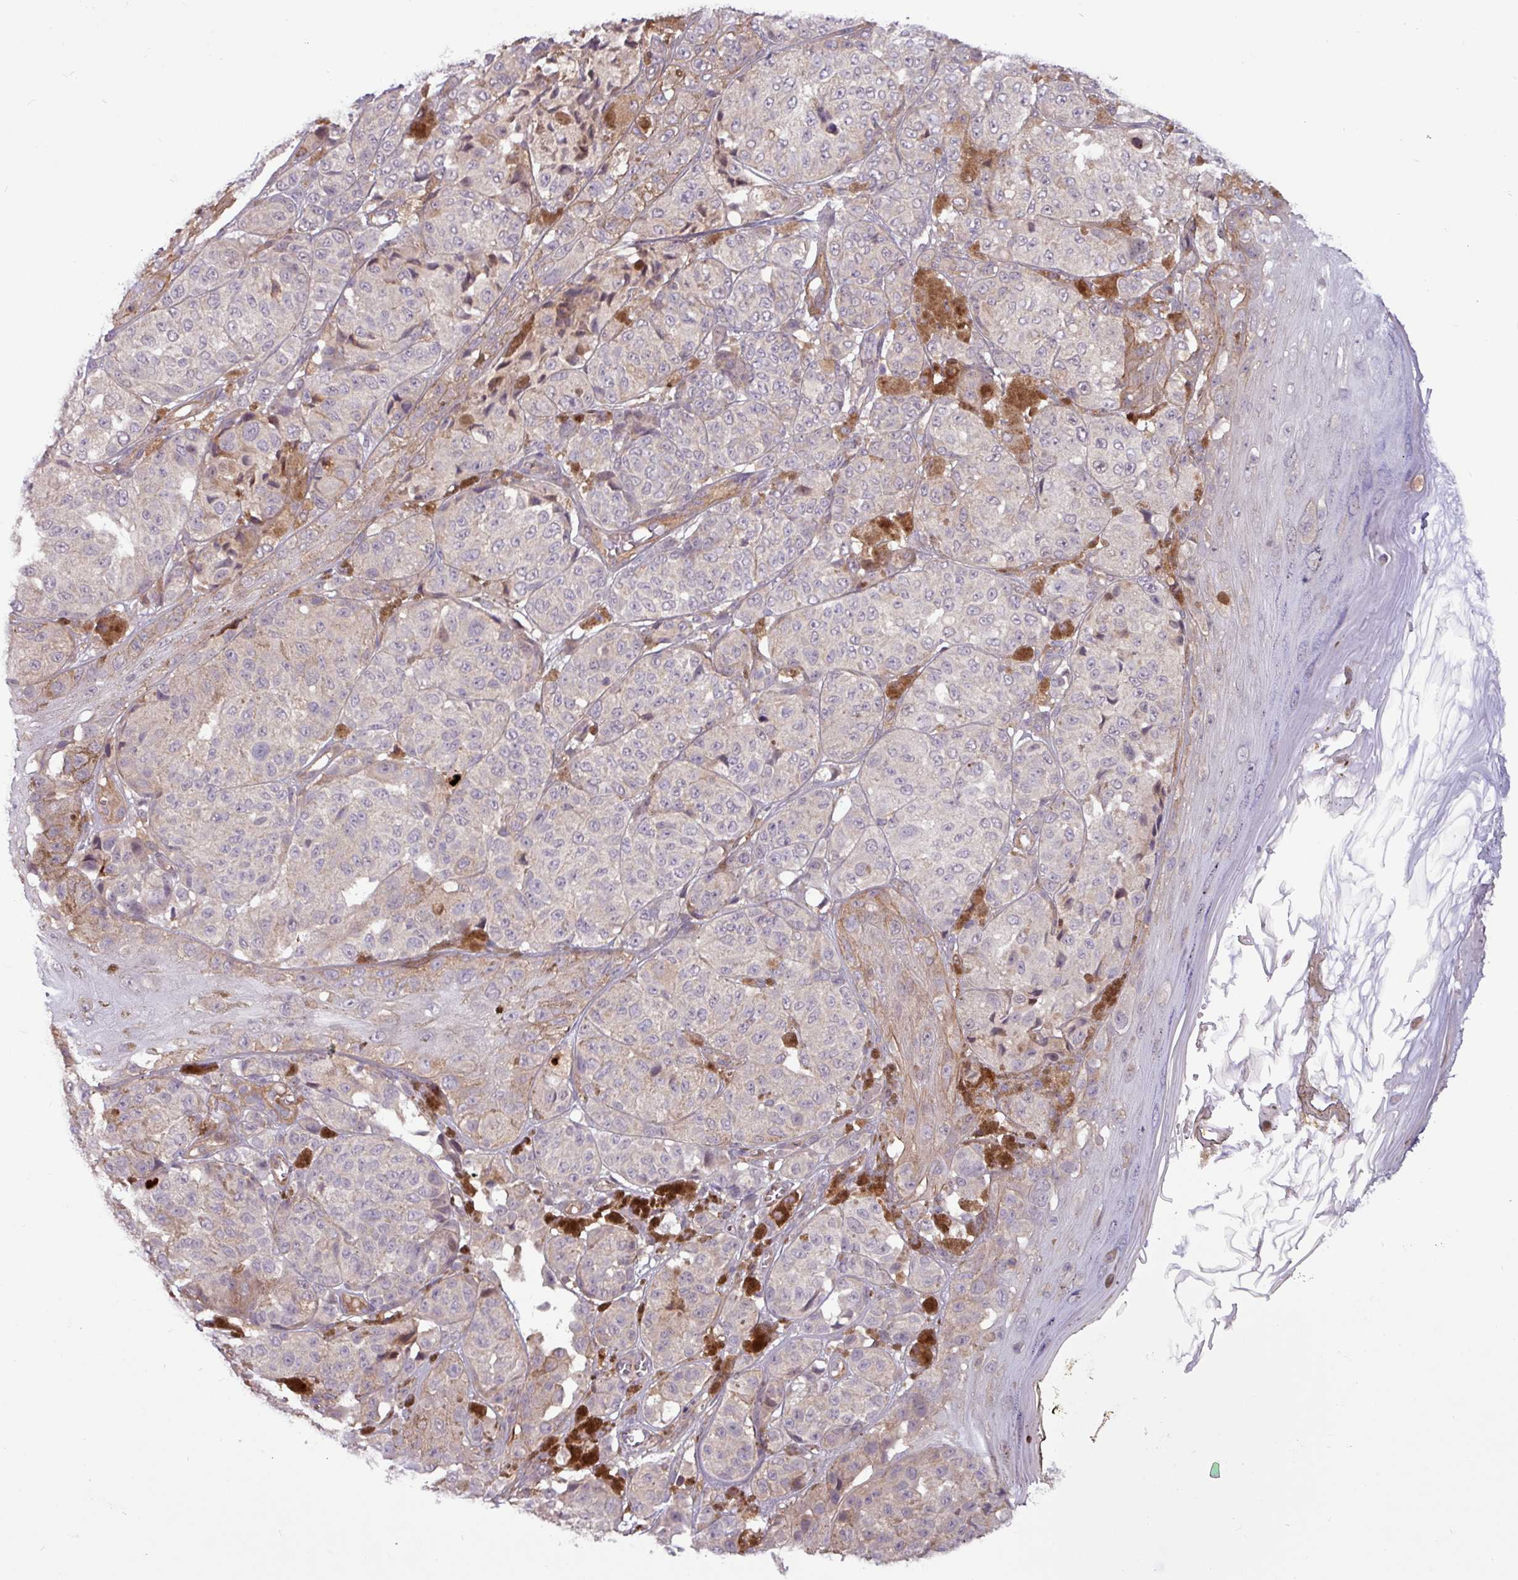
{"staining": {"intensity": "negative", "quantity": "none", "location": "none"}, "tissue": "melanoma", "cell_type": "Tumor cells", "image_type": "cancer", "snomed": [{"axis": "morphology", "description": "Malignant melanoma, NOS"}, {"axis": "topography", "description": "Skin"}], "caption": "Immunohistochemical staining of malignant melanoma exhibits no significant positivity in tumor cells.", "gene": "PCED1A", "patient": {"sex": "male", "age": 42}}